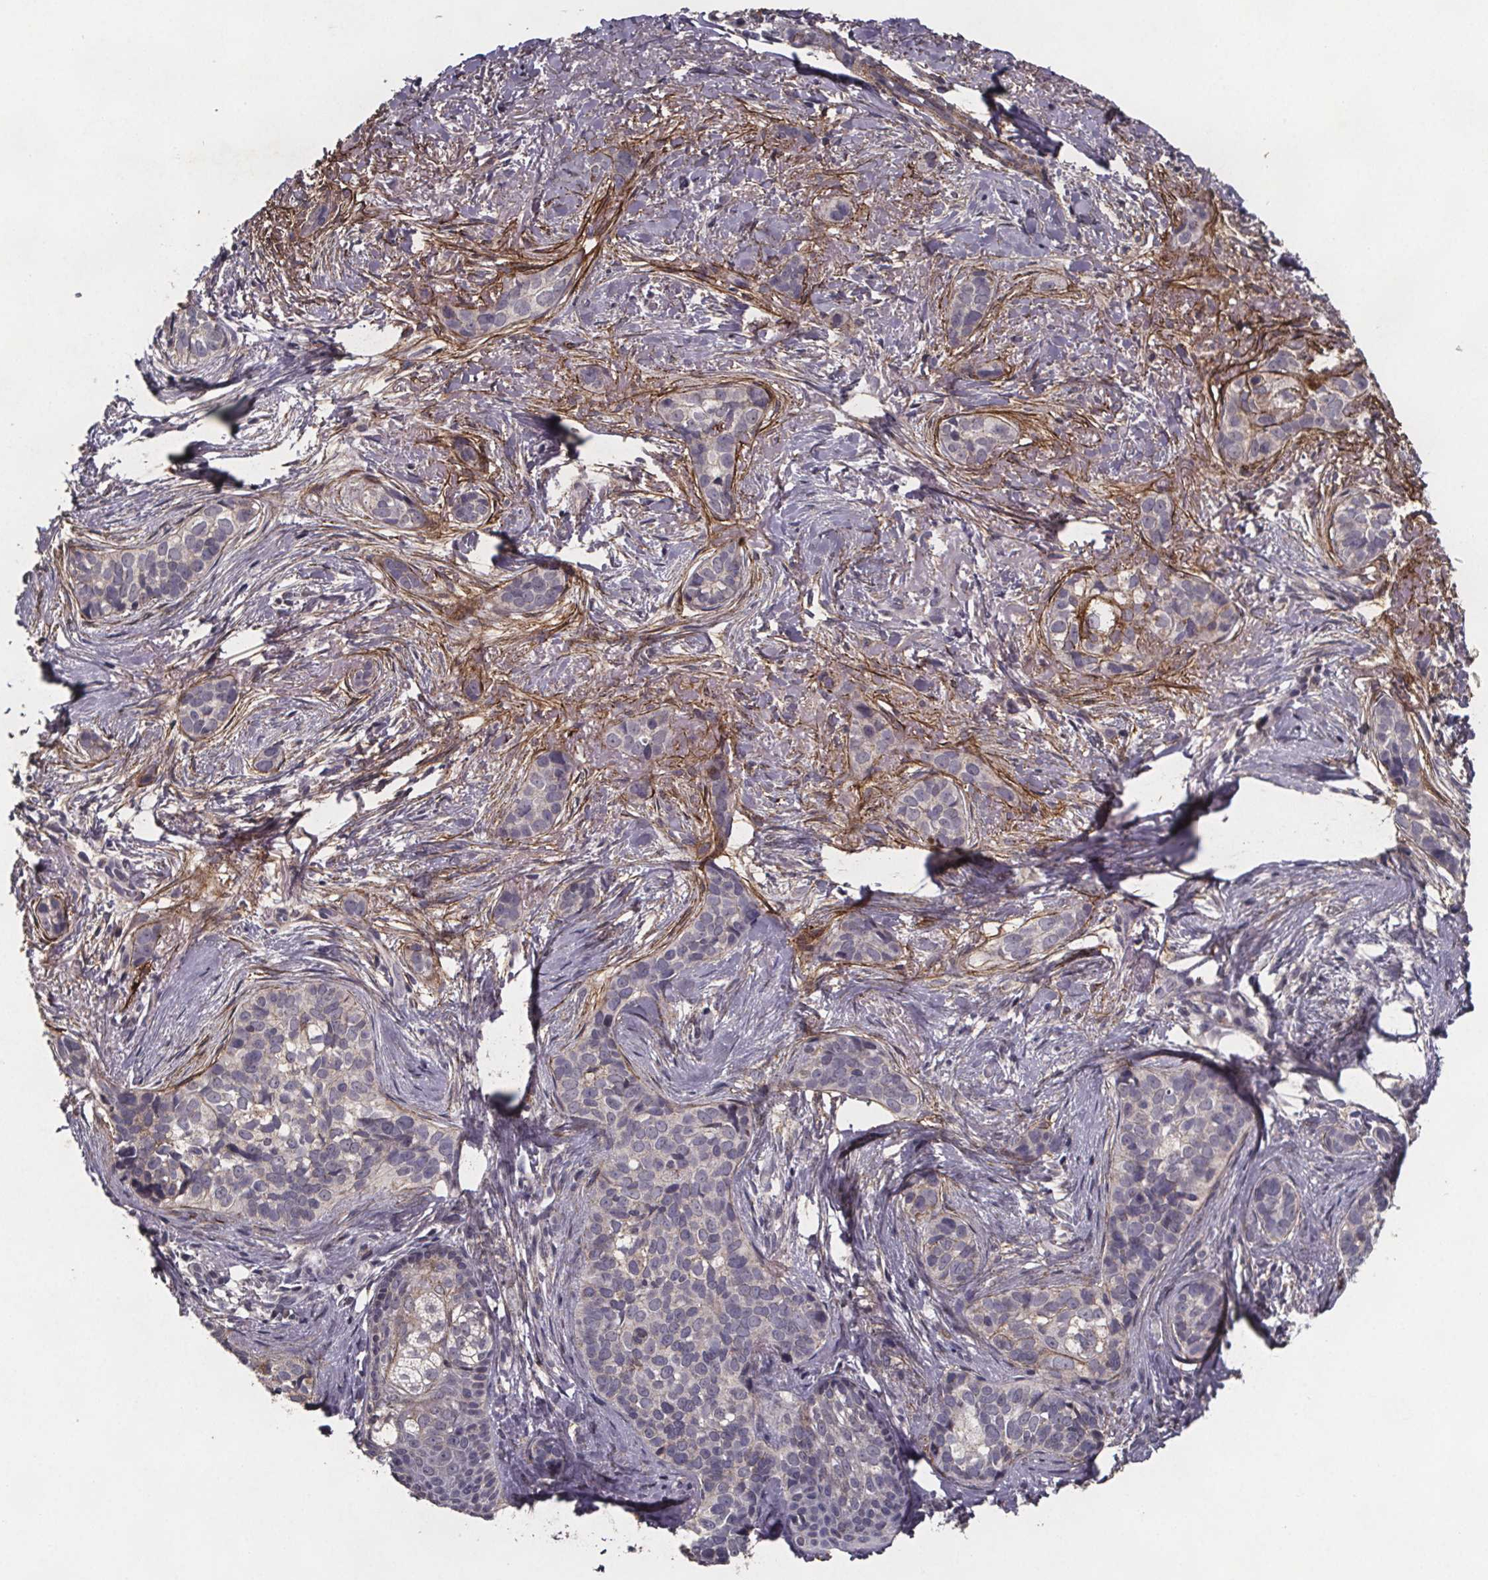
{"staining": {"intensity": "negative", "quantity": "none", "location": "none"}, "tissue": "skin cancer", "cell_type": "Tumor cells", "image_type": "cancer", "snomed": [{"axis": "morphology", "description": "Basal cell carcinoma"}, {"axis": "topography", "description": "Skin"}], "caption": "DAB (3,3'-diaminobenzidine) immunohistochemical staining of basal cell carcinoma (skin) displays no significant positivity in tumor cells.", "gene": "PALLD", "patient": {"sex": "male", "age": 87}}